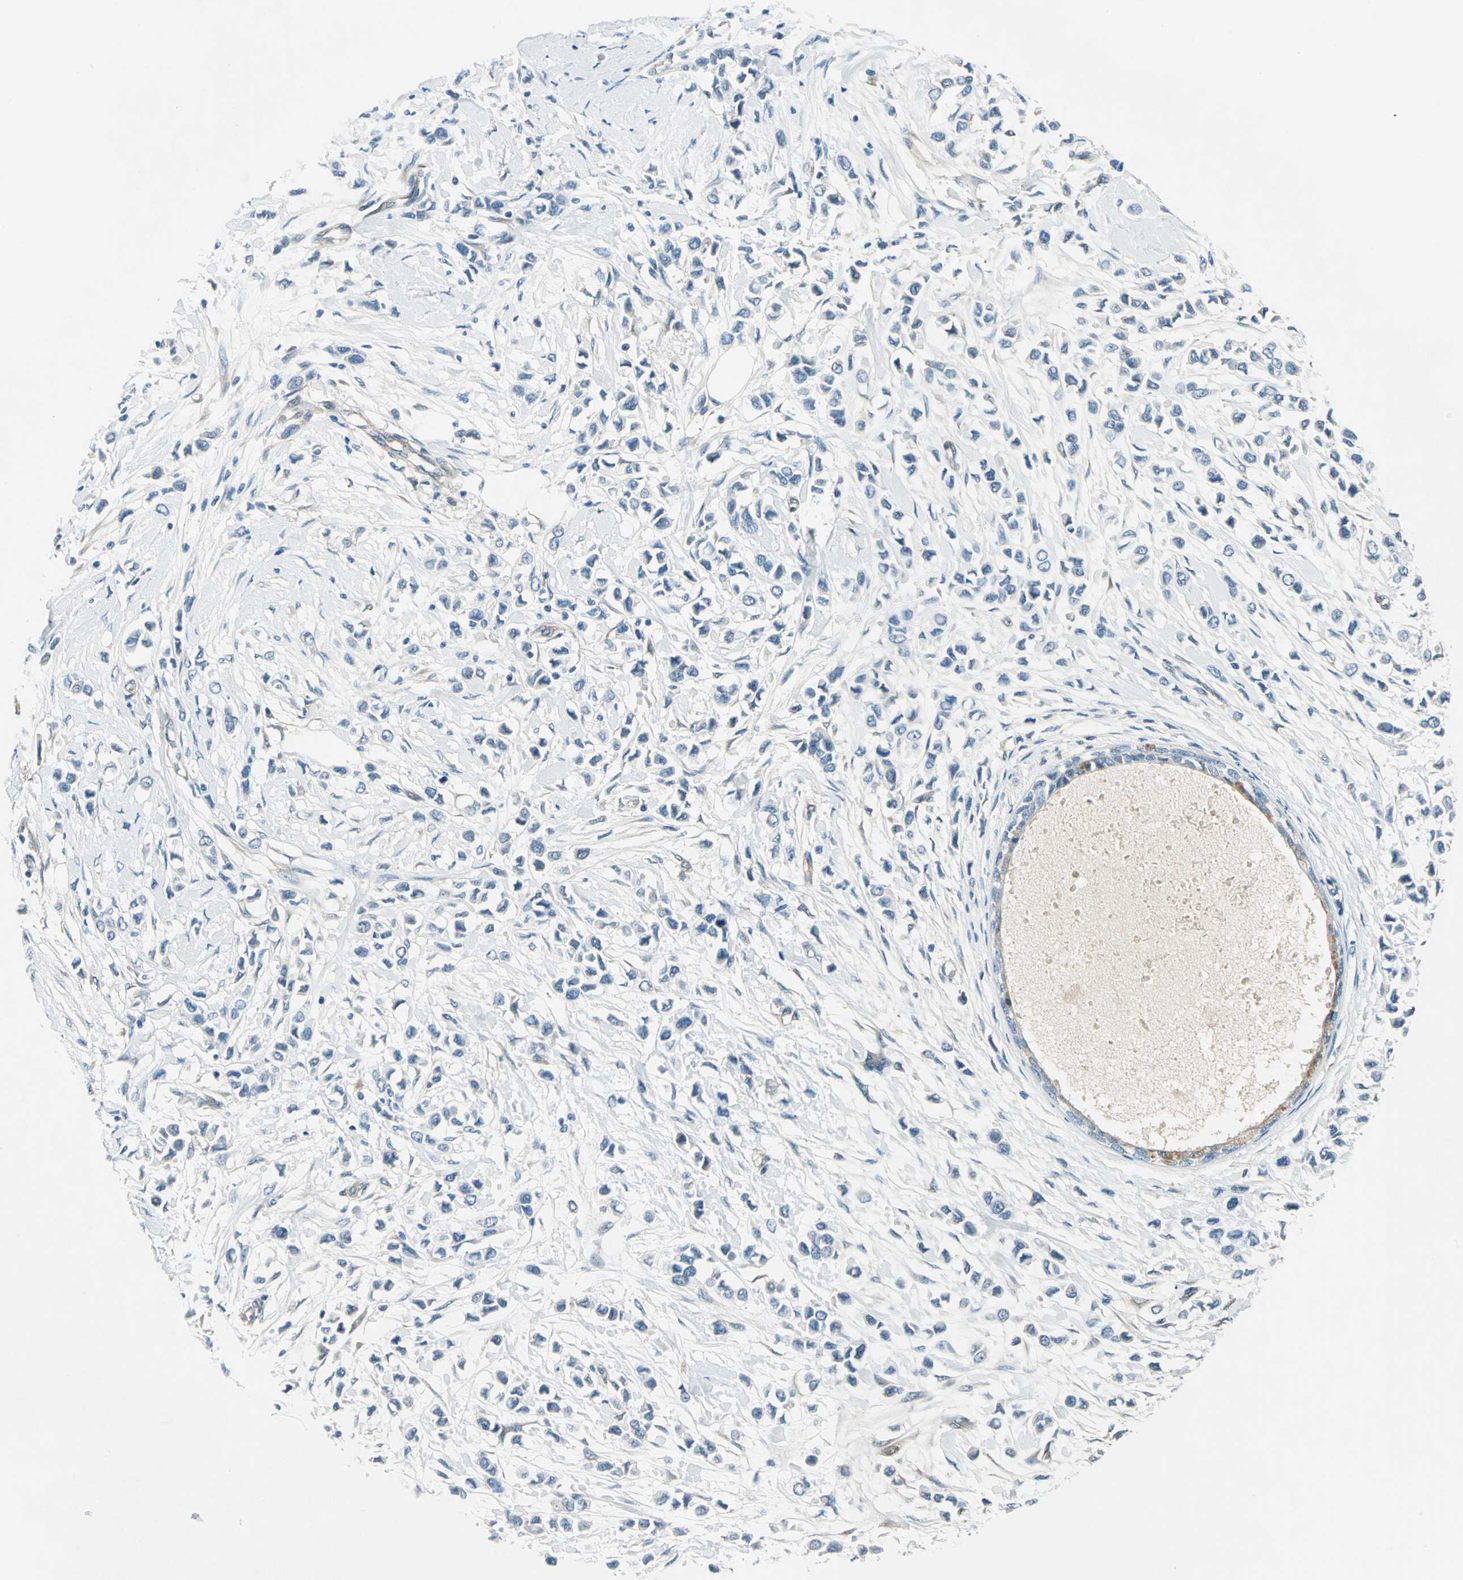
{"staining": {"intensity": "negative", "quantity": "none", "location": "none"}, "tissue": "breast cancer", "cell_type": "Tumor cells", "image_type": "cancer", "snomed": [{"axis": "morphology", "description": "Lobular carcinoma"}, {"axis": "topography", "description": "Breast"}], "caption": "Immunohistochemistry of breast cancer (lobular carcinoma) displays no expression in tumor cells.", "gene": "CDC42EP1", "patient": {"sex": "female", "age": 51}}